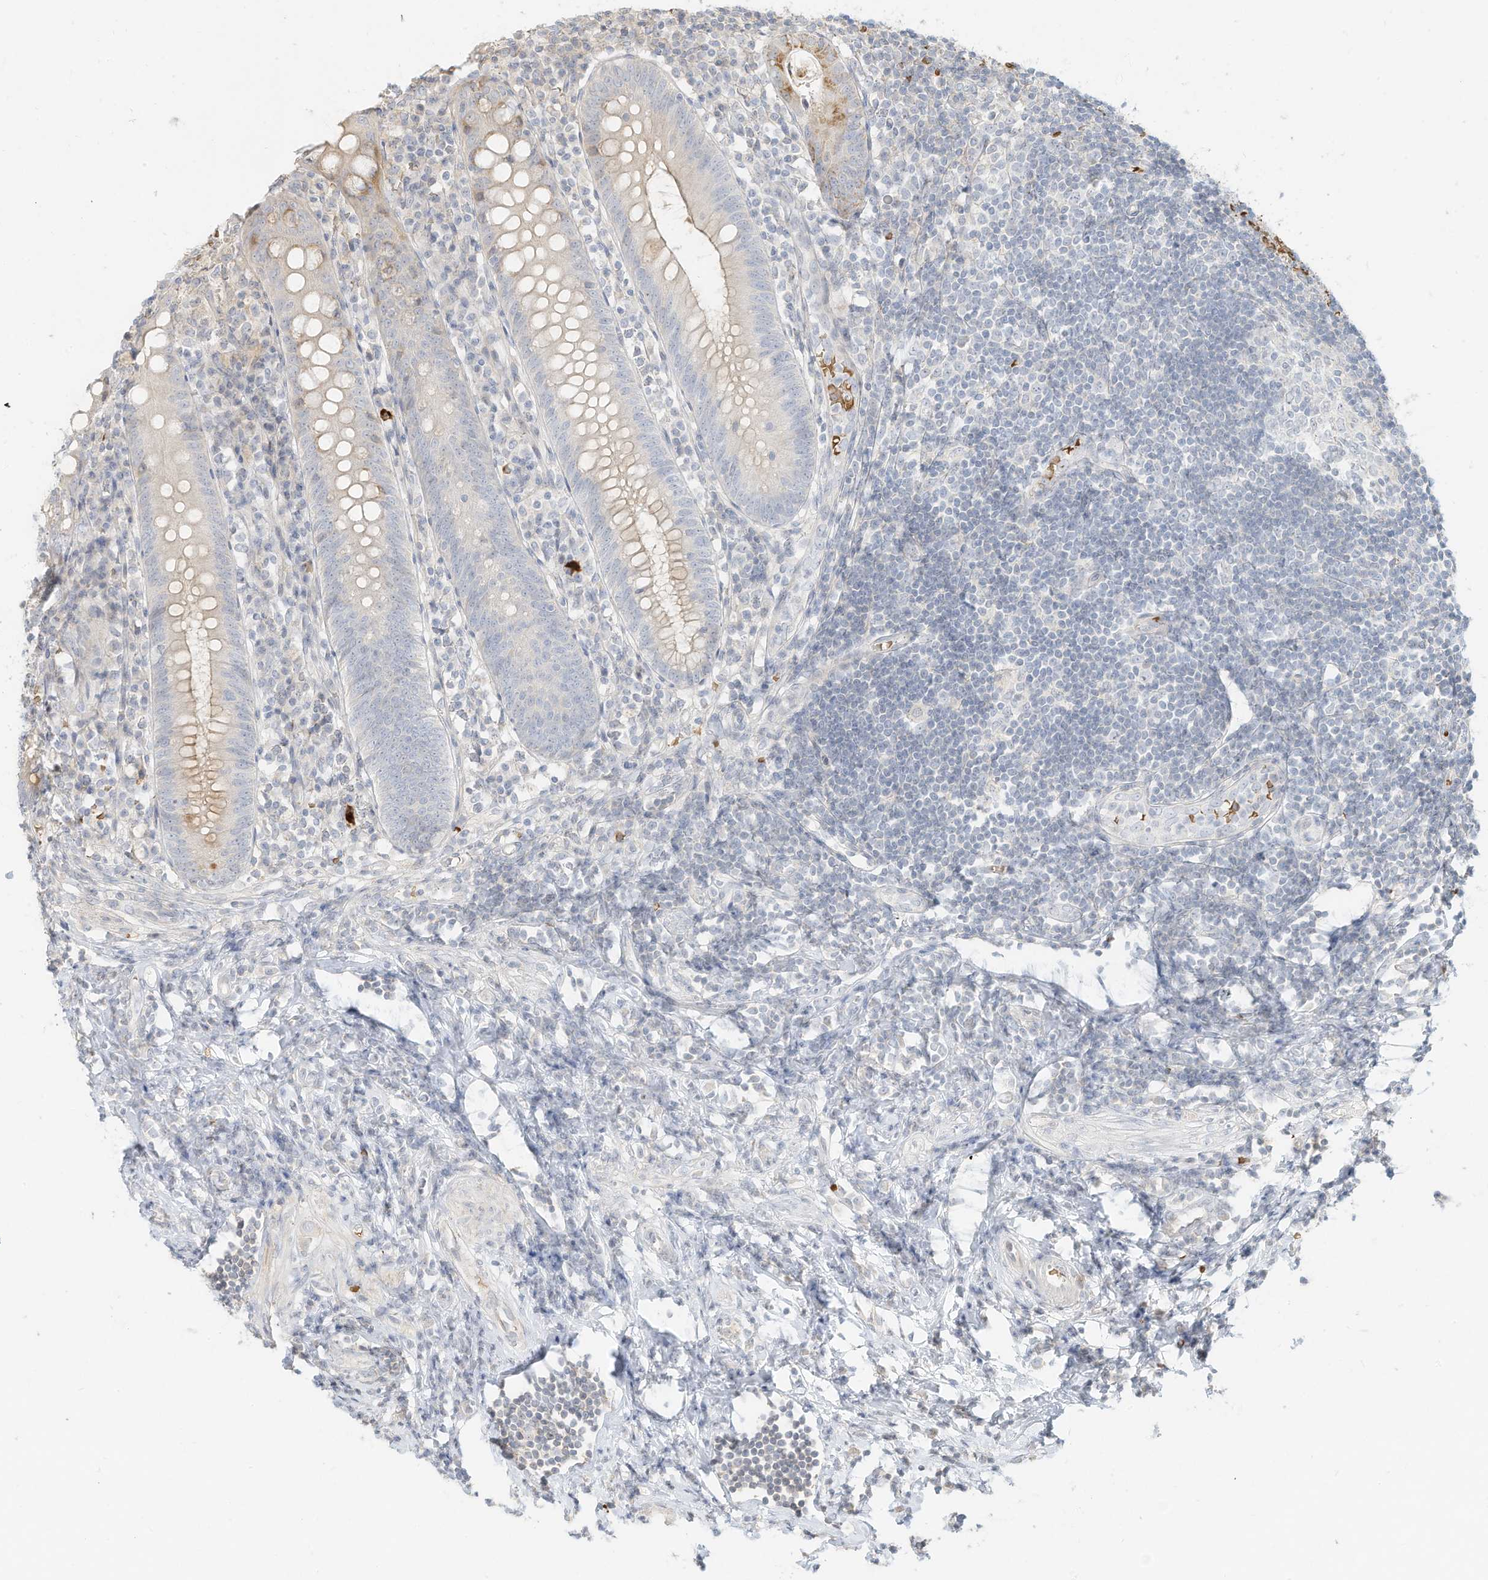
{"staining": {"intensity": "moderate", "quantity": "<25%", "location": "cytoplasmic/membranous"}, "tissue": "appendix", "cell_type": "Glandular cells", "image_type": "normal", "snomed": [{"axis": "morphology", "description": "Normal tissue, NOS"}, {"axis": "topography", "description": "Appendix"}], "caption": "Moderate cytoplasmic/membranous expression for a protein is seen in approximately <25% of glandular cells of normal appendix using immunohistochemistry.", "gene": "OFD1", "patient": {"sex": "female", "age": 54}}